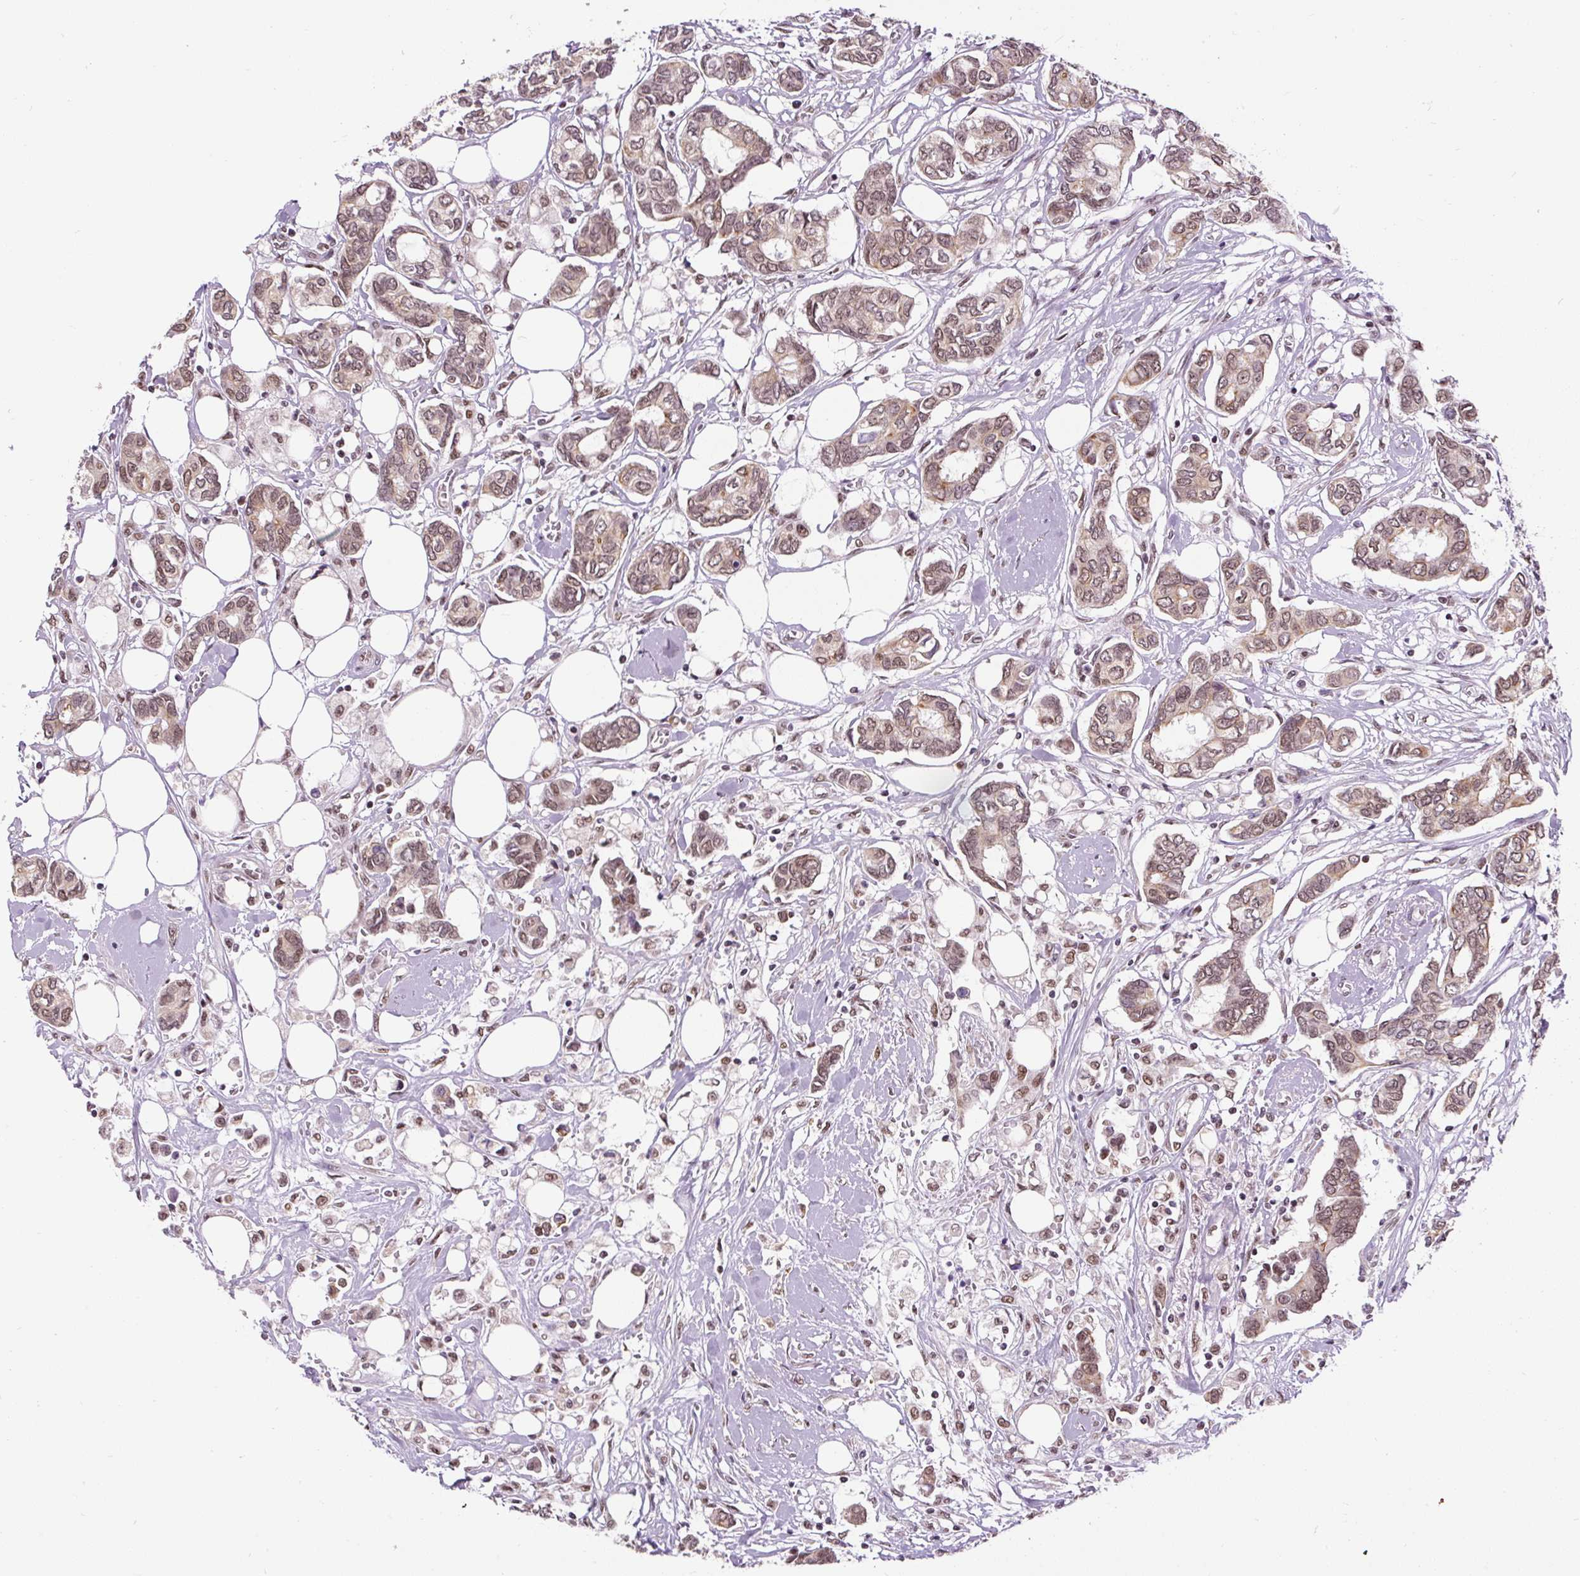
{"staining": {"intensity": "moderate", "quantity": ">75%", "location": "cytoplasmic/membranous,nuclear"}, "tissue": "breast cancer", "cell_type": "Tumor cells", "image_type": "cancer", "snomed": [{"axis": "morphology", "description": "Duct carcinoma"}, {"axis": "topography", "description": "Breast"}], "caption": "IHC (DAB (3,3'-diaminobenzidine)) staining of human intraductal carcinoma (breast) exhibits moderate cytoplasmic/membranous and nuclear protein expression in approximately >75% of tumor cells. (IHC, brightfield microscopy, high magnification).", "gene": "ZNF672", "patient": {"sex": "female", "age": 73}}